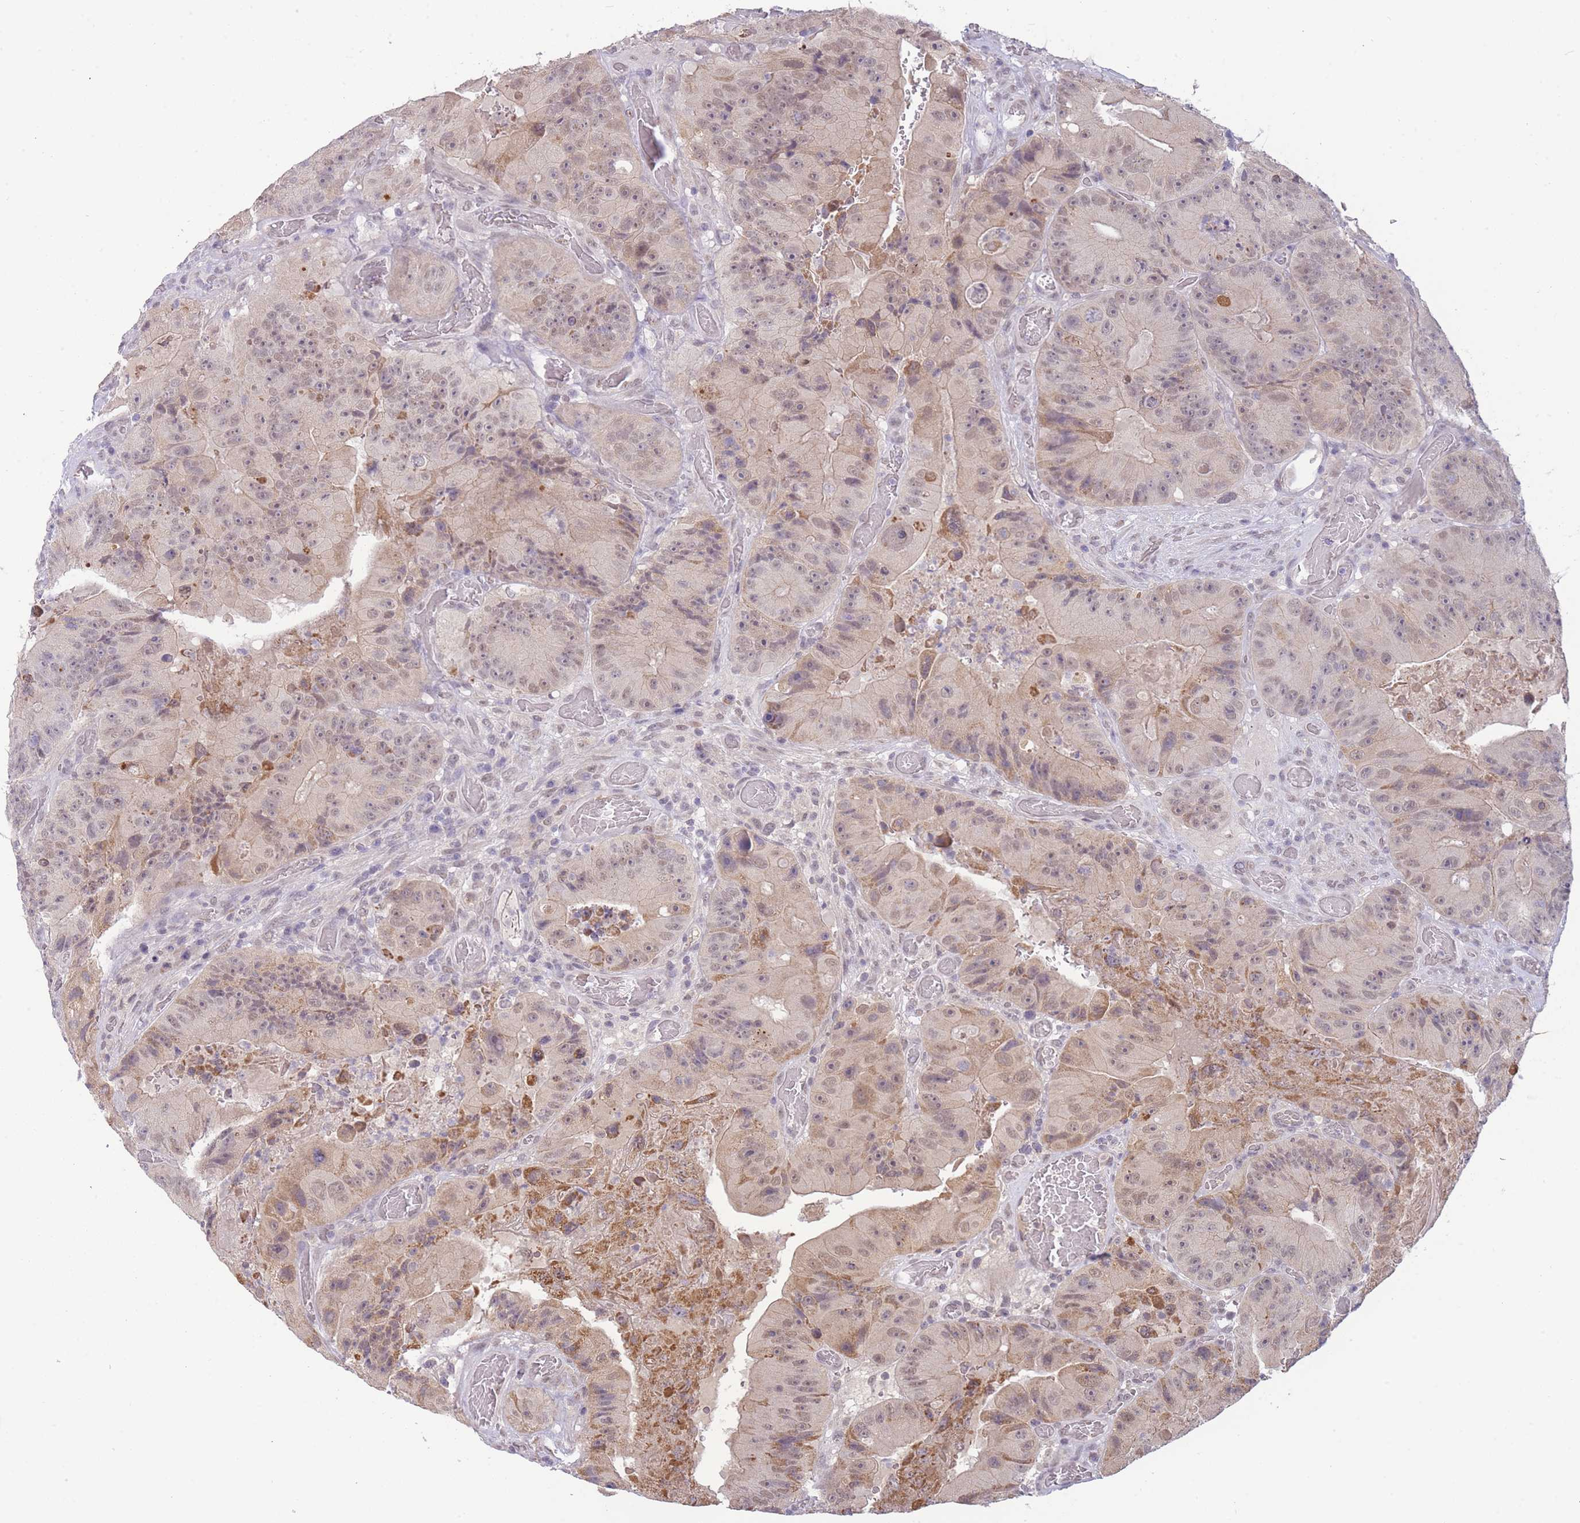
{"staining": {"intensity": "moderate", "quantity": "<25%", "location": "cytoplasmic/membranous"}, "tissue": "colorectal cancer", "cell_type": "Tumor cells", "image_type": "cancer", "snomed": [{"axis": "morphology", "description": "Adenocarcinoma, NOS"}, {"axis": "topography", "description": "Colon"}], "caption": "Protein staining demonstrates moderate cytoplasmic/membranous staining in approximately <25% of tumor cells in colorectal cancer. Nuclei are stained in blue.", "gene": "GOLGA6L25", "patient": {"sex": "female", "age": 86}}